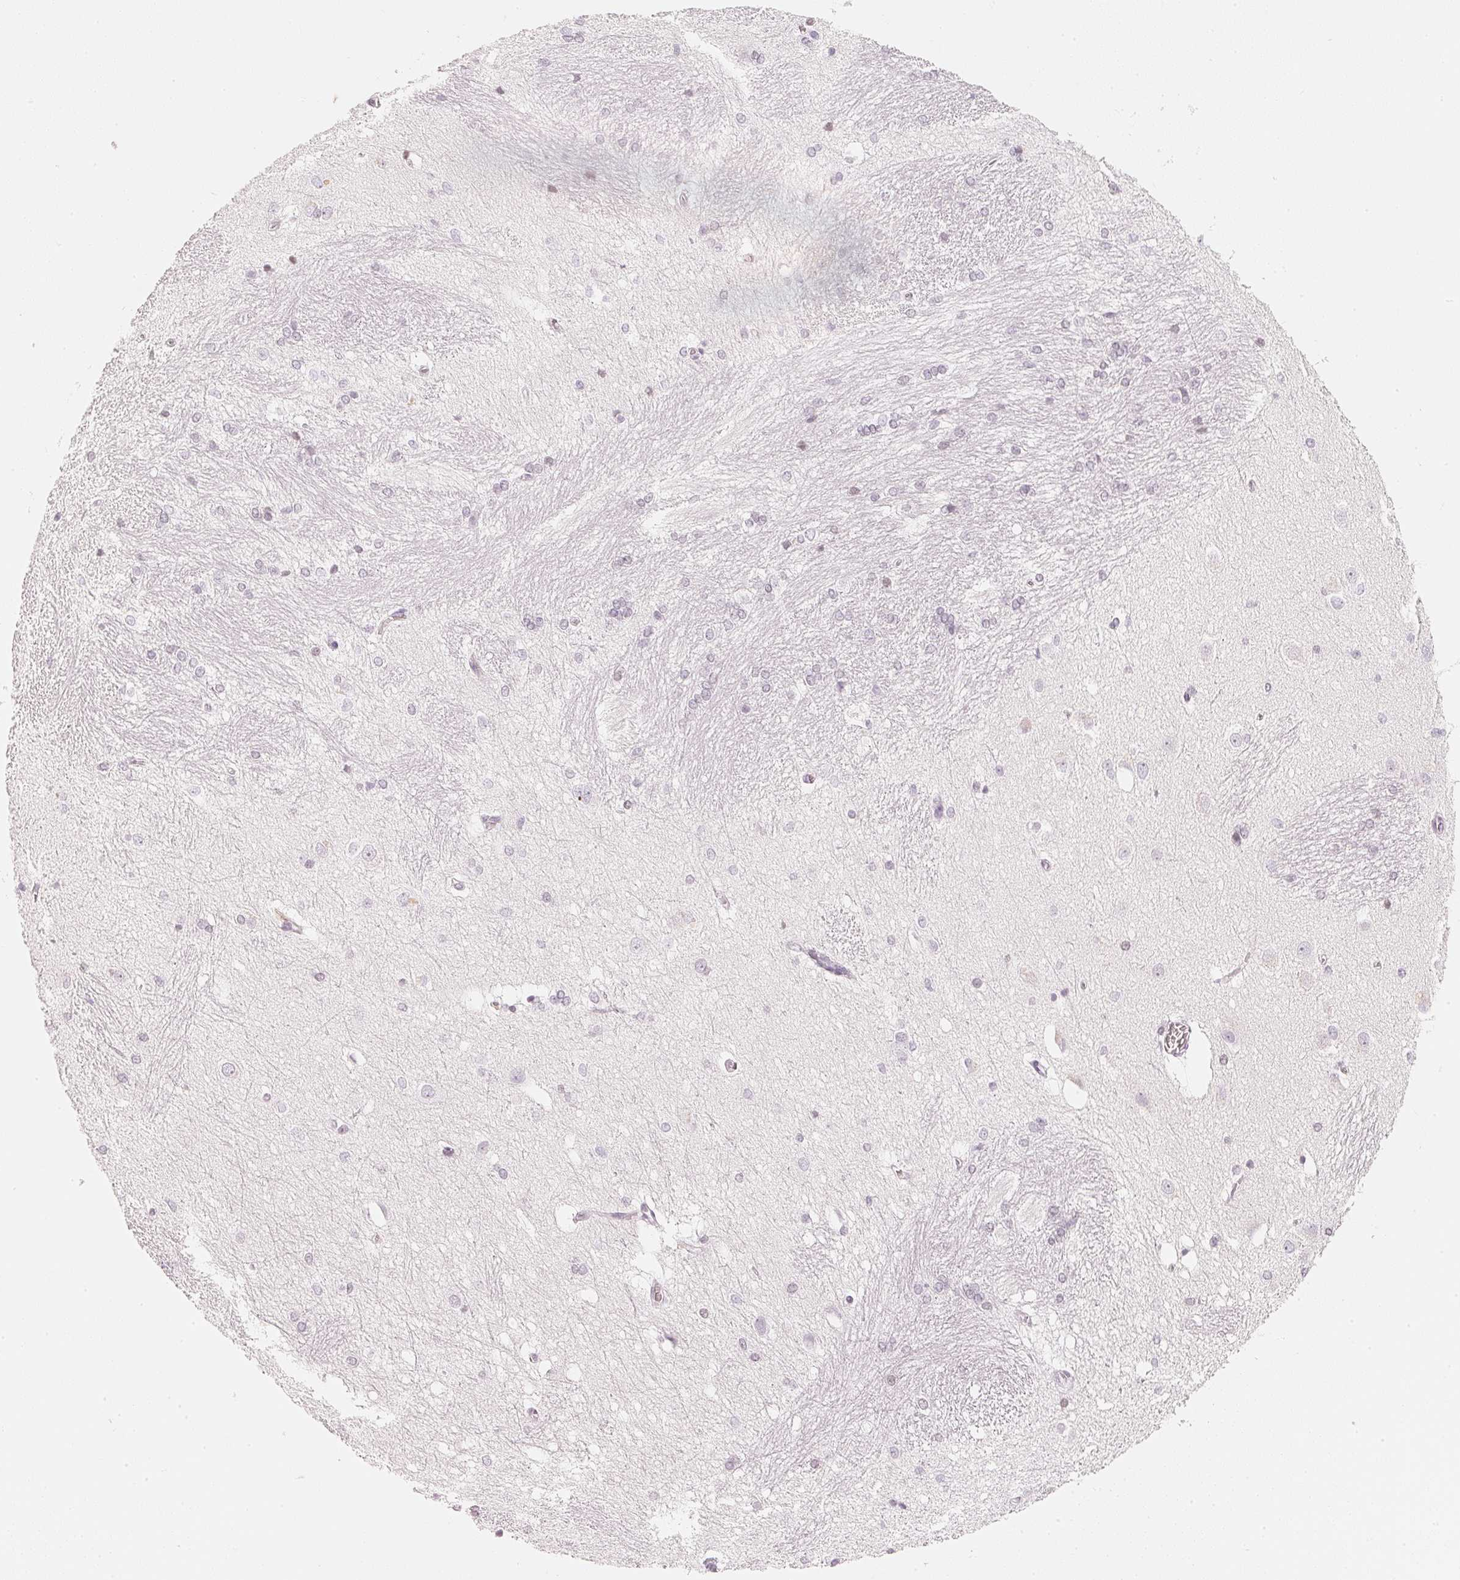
{"staining": {"intensity": "weak", "quantity": "<25%", "location": "nuclear"}, "tissue": "hippocampus", "cell_type": "Glial cells", "image_type": "normal", "snomed": [{"axis": "morphology", "description": "Normal tissue, NOS"}, {"axis": "topography", "description": "Cerebral cortex"}, {"axis": "topography", "description": "Hippocampus"}], "caption": "Protein analysis of normal hippocampus displays no significant staining in glial cells.", "gene": "SLC22A8", "patient": {"sex": "female", "age": 19}}